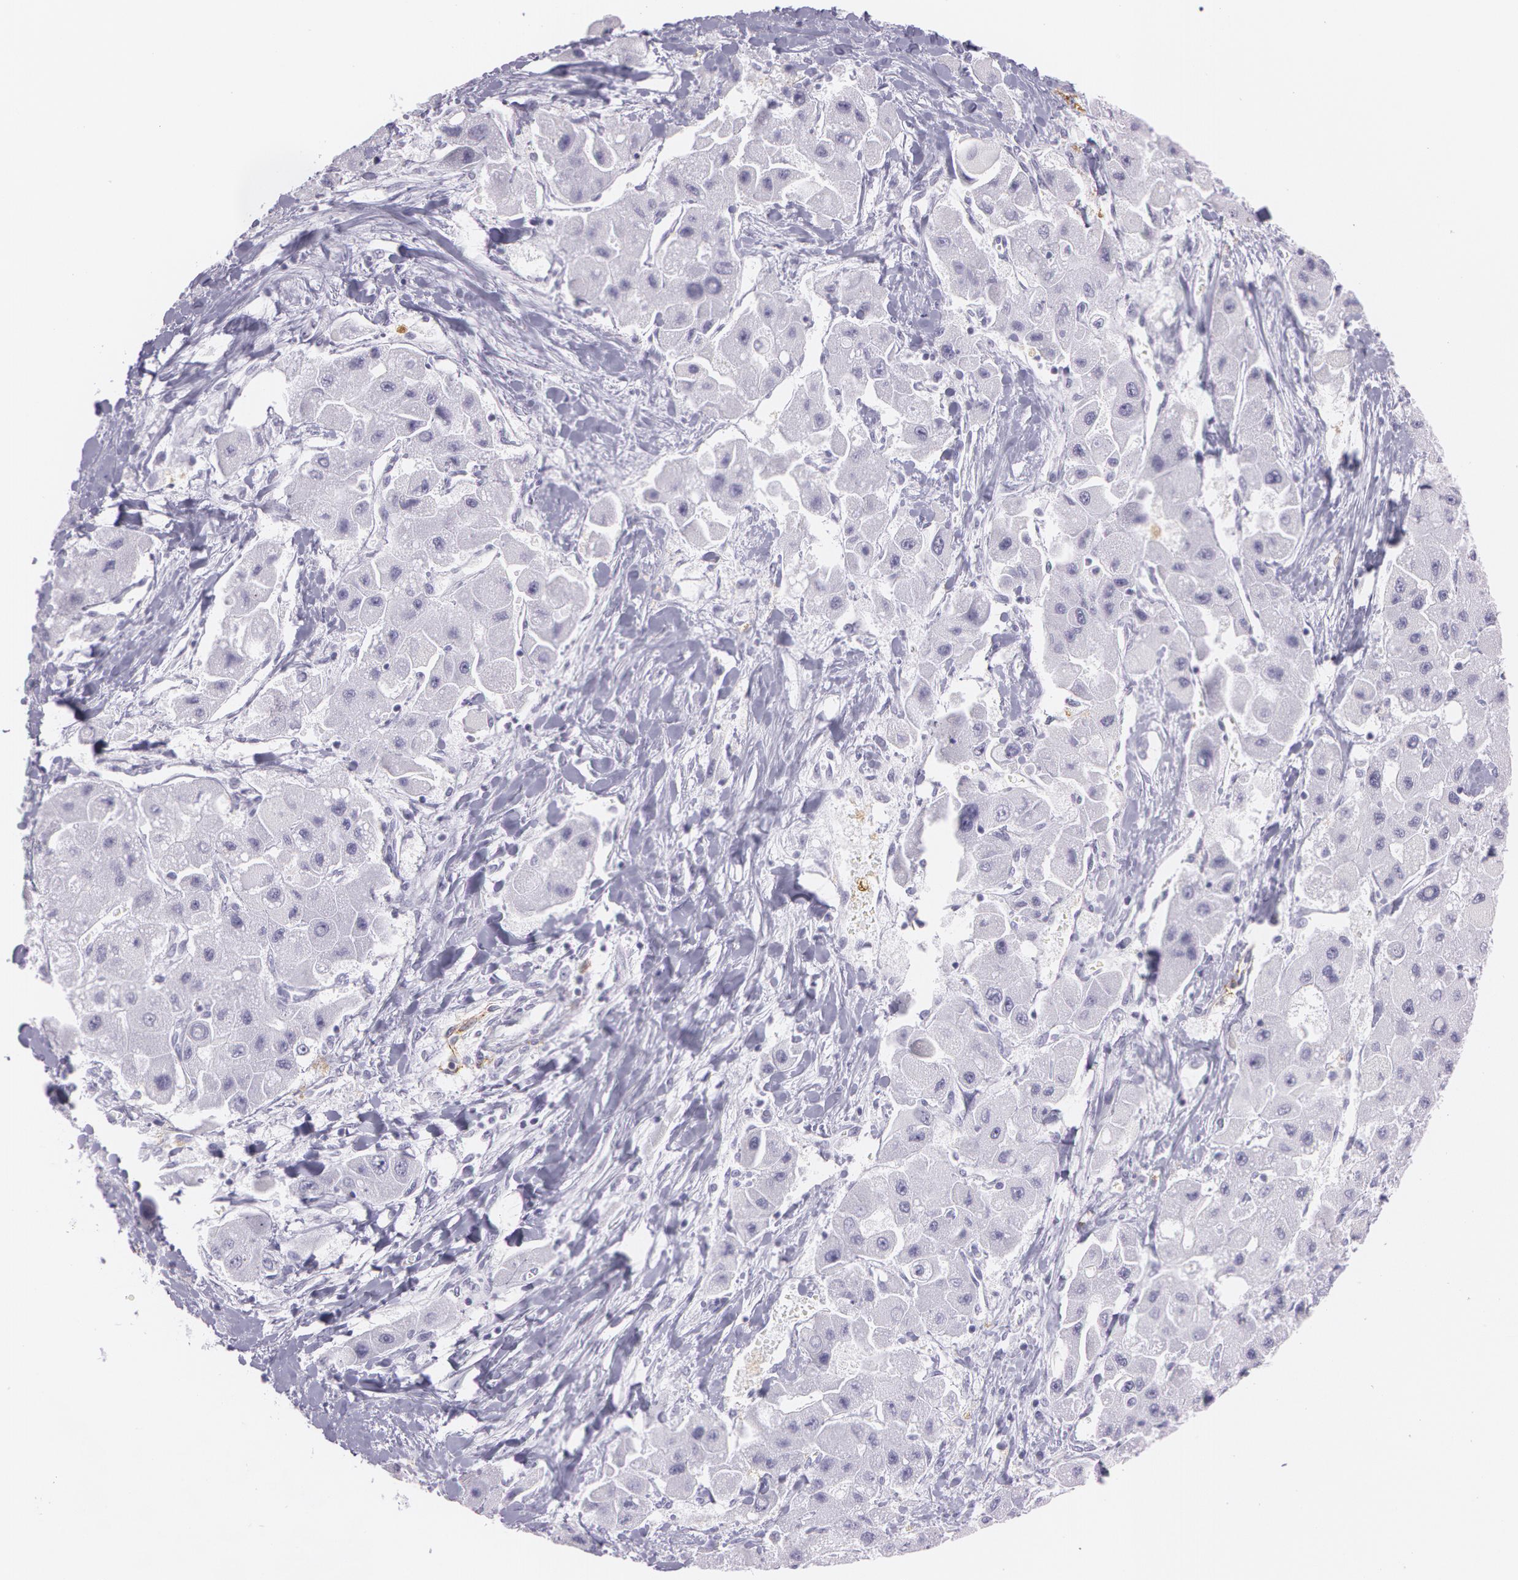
{"staining": {"intensity": "negative", "quantity": "none", "location": "none"}, "tissue": "liver cancer", "cell_type": "Tumor cells", "image_type": "cancer", "snomed": [{"axis": "morphology", "description": "Carcinoma, Hepatocellular, NOS"}, {"axis": "topography", "description": "Liver"}], "caption": "High power microscopy micrograph of an immunohistochemistry (IHC) photomicrograph of hepatocellular carcinoma (liver), revealing no significant positivity in tumor cells.", "gene": "SNCG", "patient": {"sex": "male", "age": 24}}